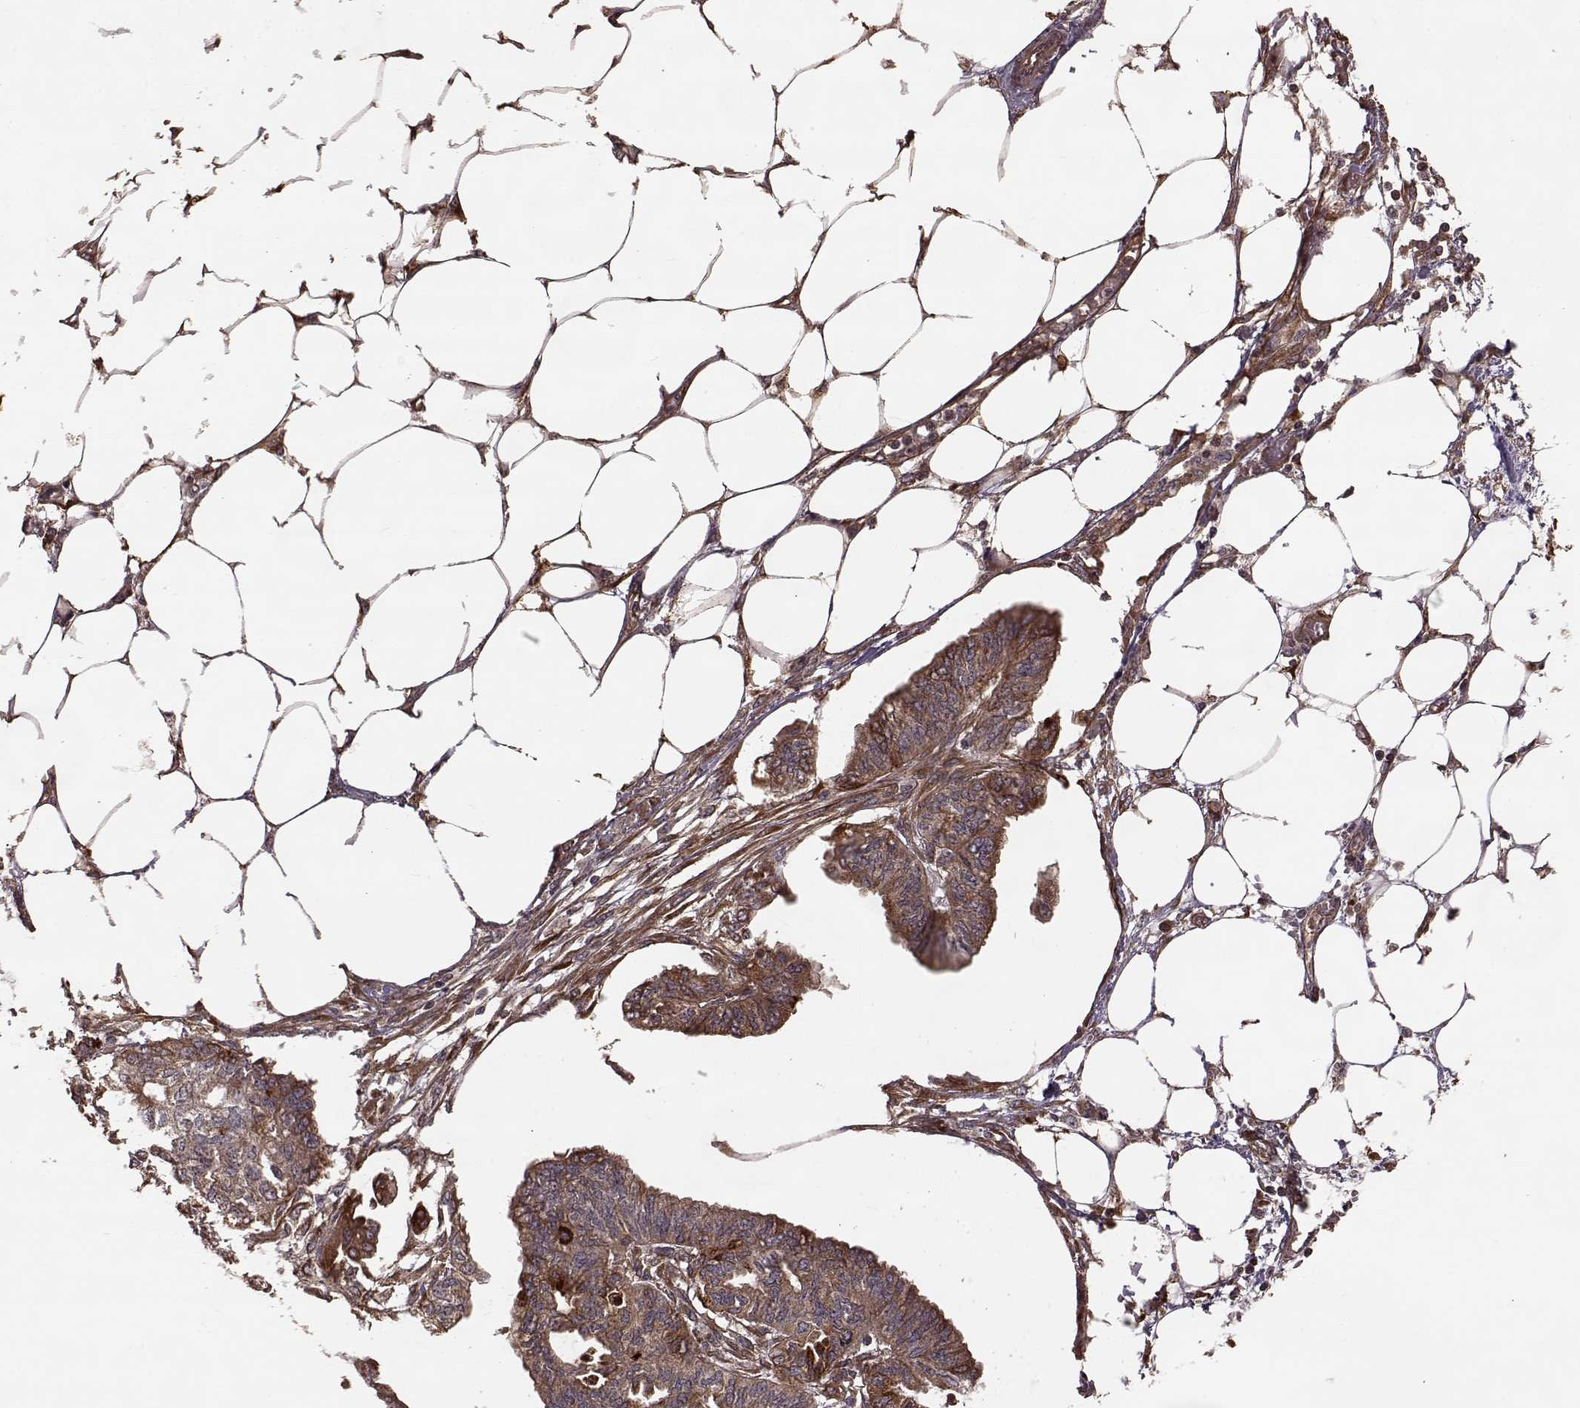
{"staining": {"intensity": "strong", "quantity": ">75%", "location": "cytoplasmic/membranous"}, "tissue": "endometrial cancer", "cell_type": "Tumor cells", "image_type": "cancer", "snomed": [{"axis": "morphology", "description": "Adenocarcinoma, NOS"}, {"axis": "morphology", "description": "Adenocarcinoma, metastatic, NOS"}, {"axis": "topography", "description": "Adipose tissue"}, {"axis": "topography", "description": "Endometrium"}], "caption": "Adenocarcinoma (endometrial) stained with a brown dye demonstrates strong cytoplasmic/membranous positive positivity in approximately >75% of tumor cells.", "gene": "FSTL1", "patient": {"sex": "female", "age": 67}}